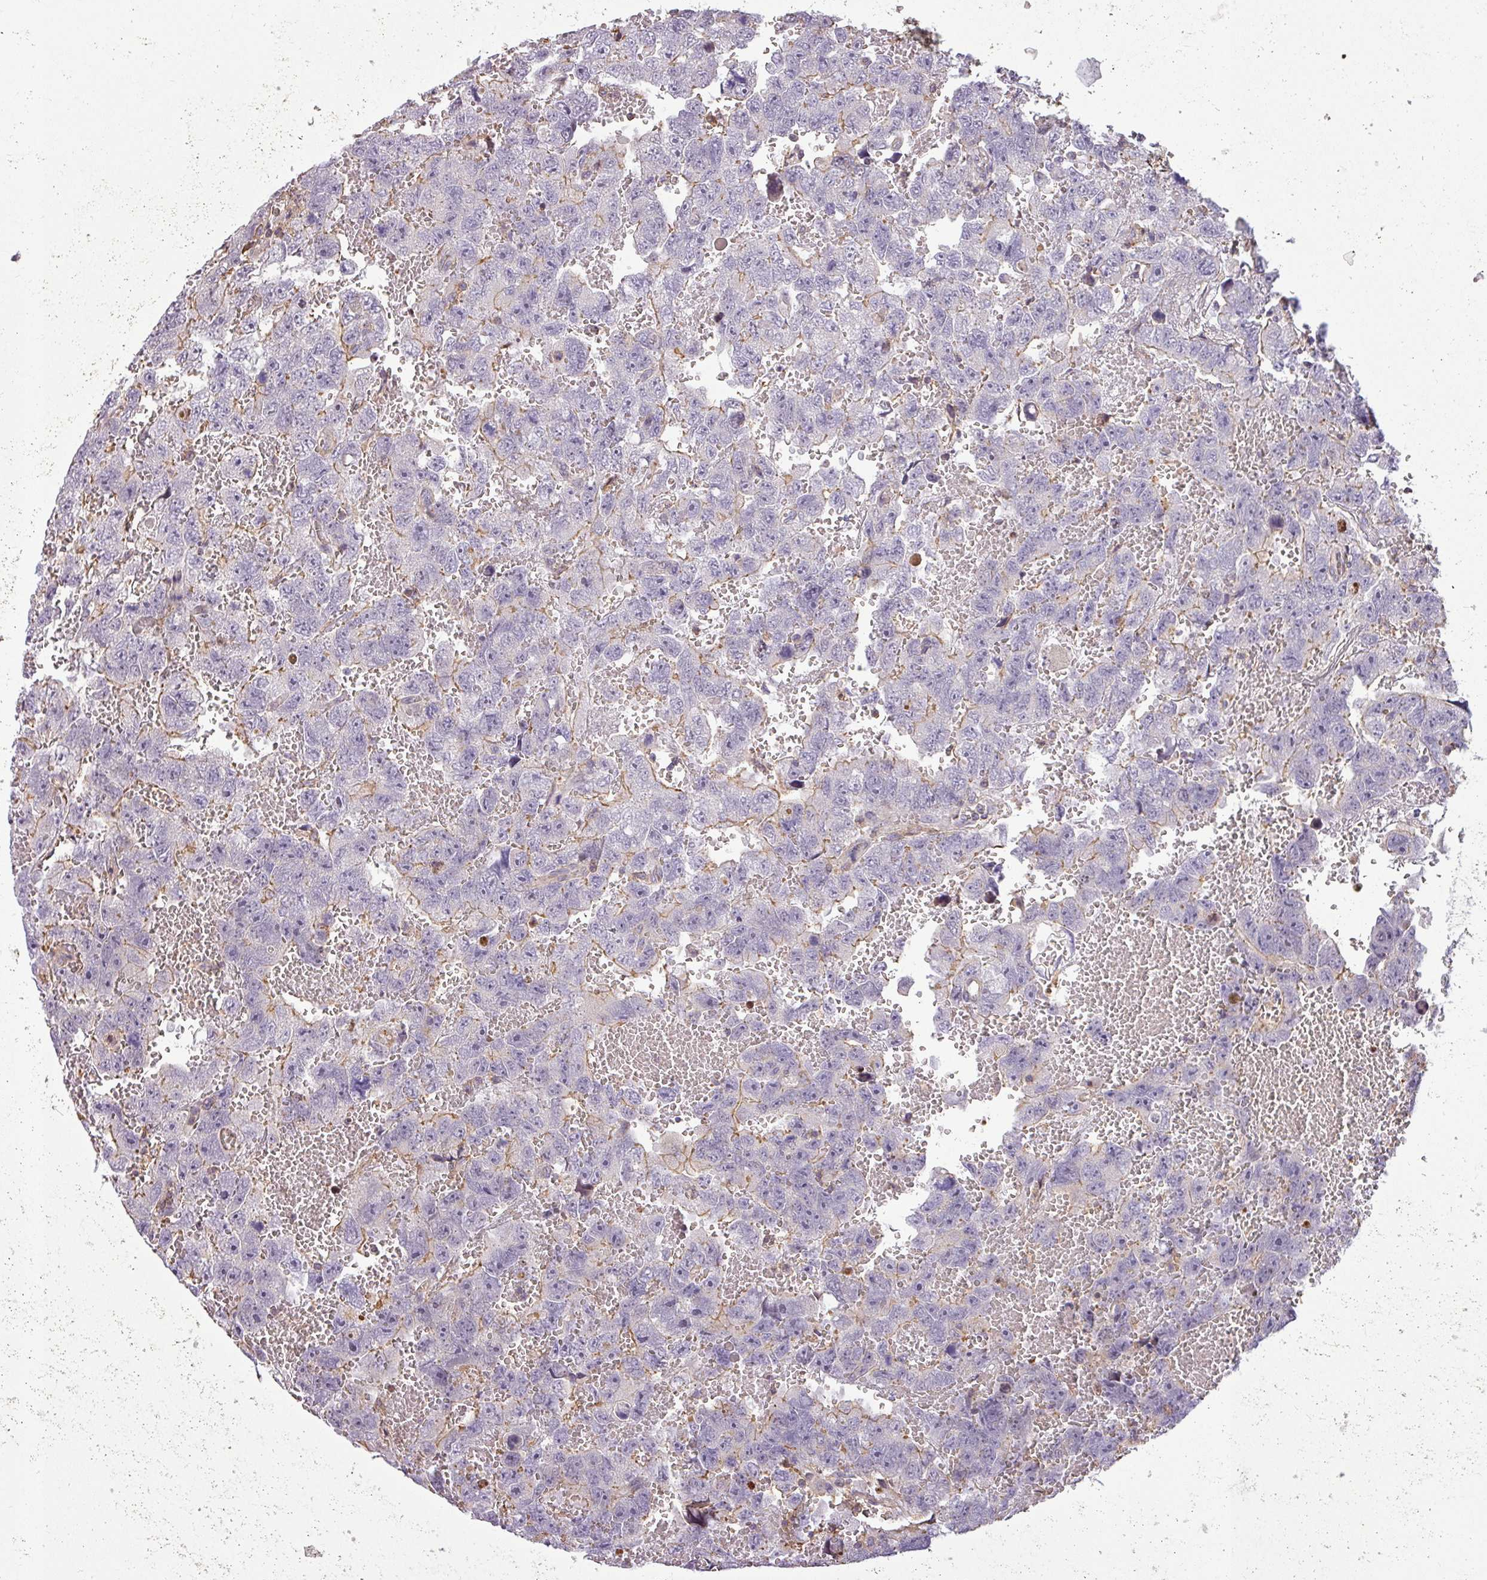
{"staining": {"intensity": "moderate", "quantity": "<25%", "location": "cytoplasmic/membranous"}, "tissue": "testis cancer", "cell_type": "Tumor cells", "image_type": "cancer", "snomed": [{"axis": "morphology", "description": "Carcinoma, Embryonal, NOS"}, {"axis": "topography", "description": "Testis"}], "caption": "About <25% of tumor cells in testis cancer (embryonal carcinoma) demonstrate moderate cytoplasmic/membranous protein expression as visualized by brown immunohistochemical staining.", "gene": "ZNF835", "patient": {"sex": "male", "age": 45}}